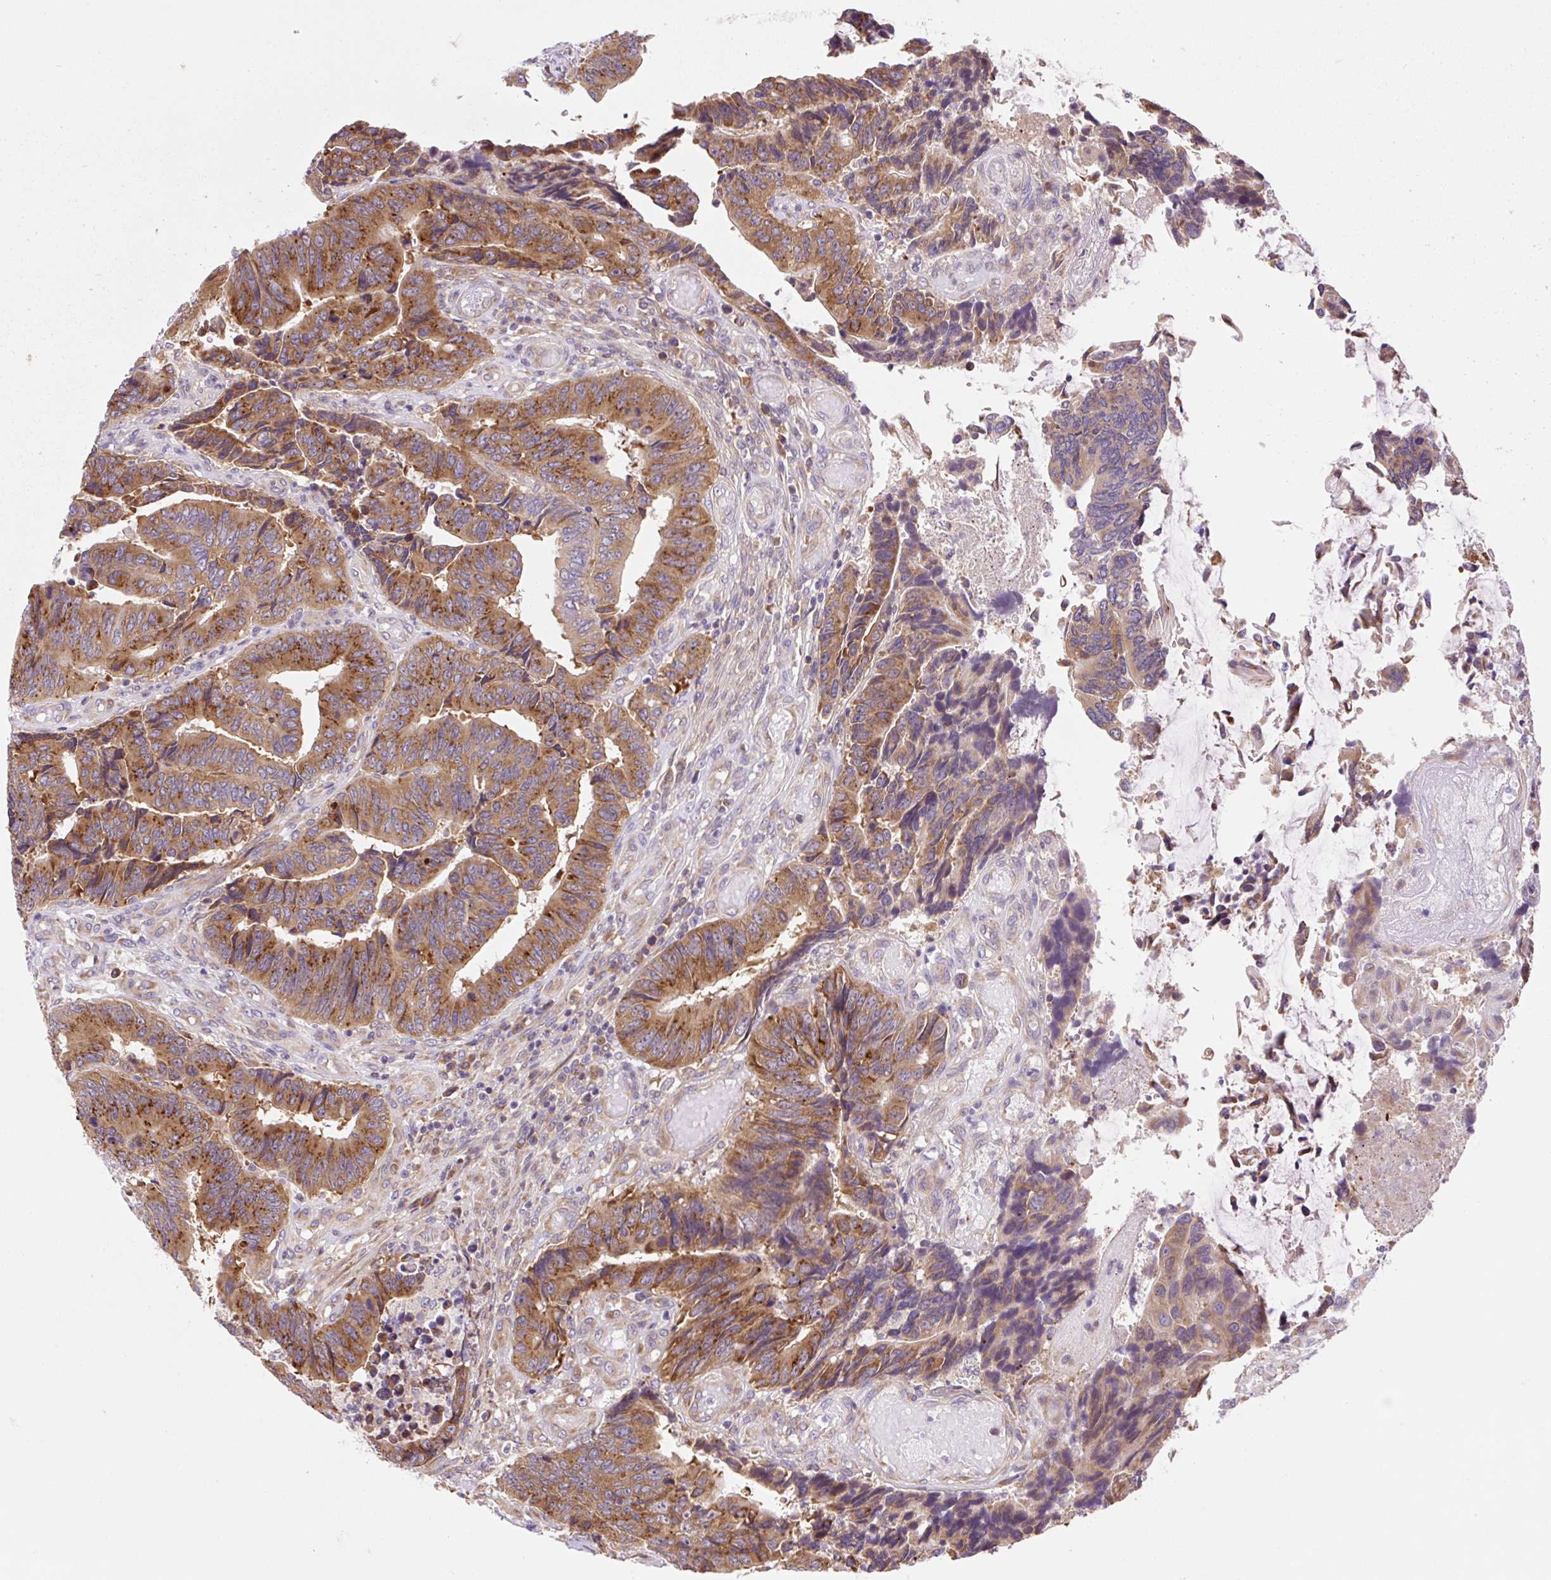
{"staining": {"intensity": "moderate", "quantity": ">75%", "location": "cytoplasmic/membranous"}, "tissue": "colorectal cancer", "cell_type": "Tumor cells", "image_type": "cancer", "snomed": [{"axis": "morphology", "description": "Adenocarcinoma, NOS"}, {"axis": "topography", "description": "Colon"}], "caption": "This is a photomicrograph of IHC staining of colorectal cancer (adenocarcinoma), which shows moderate positivity in the cytoplasmic/membranous of tumor cells.", "gene": "GPR45", "patient": {"sex": "male", "age": 87}}